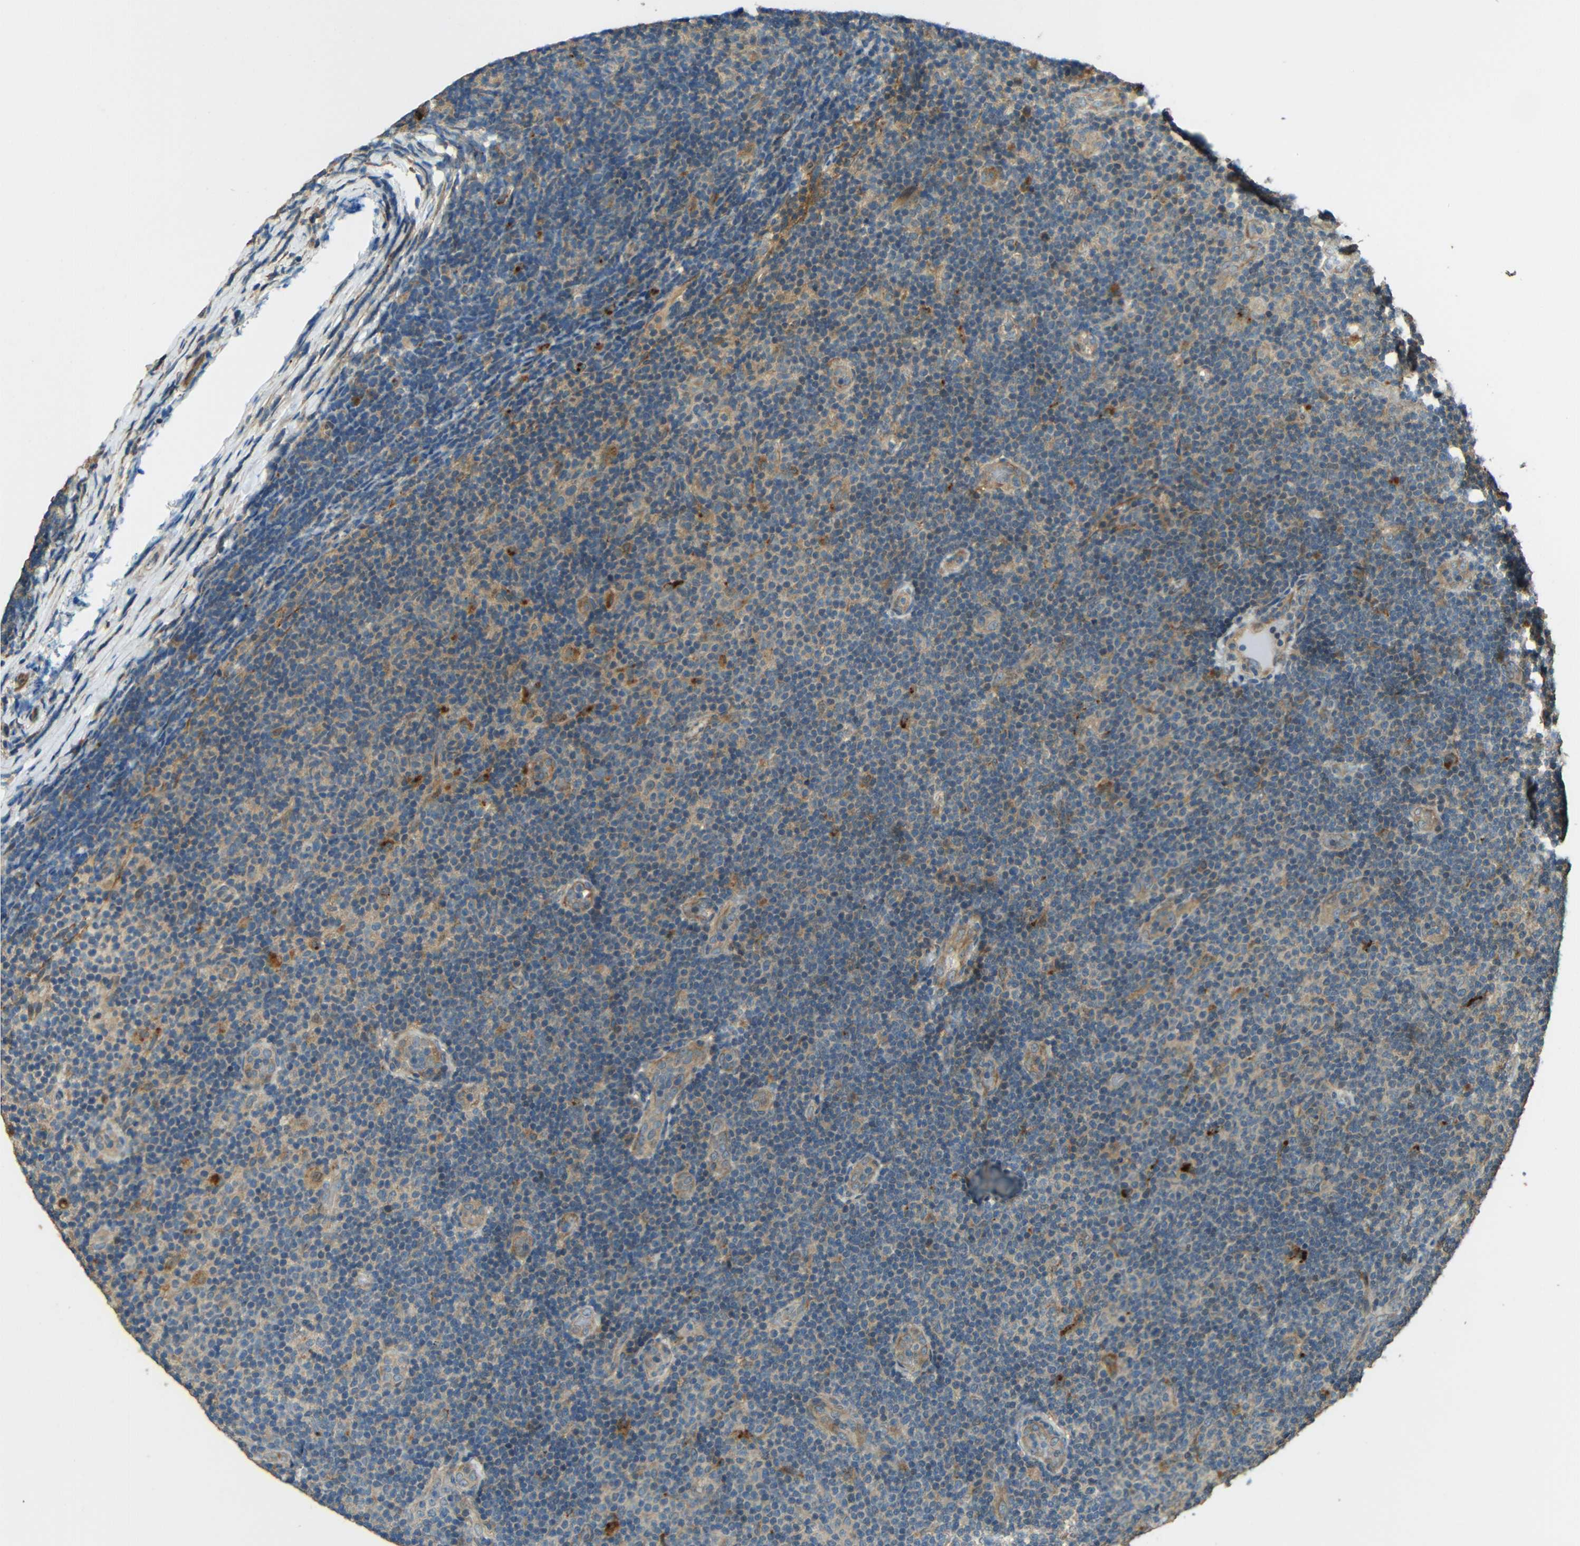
{"staining": {"intensity": "weak", "quantity": "25%-75%", "location": "cytoplasmic/membranous"}, "tissue": "lymphoma", "cell_type": "Tumor cells", "image_type": "cancer", "snomed": [{"axis": "morphology", "description": "Malignant lymphoma, non-Hodgkin's type, Low grade"}, {"axis": "topography", "description": "Lymph node"}], "caption": "Protein expression analysis of lymphoma reveals weak cytoplasmic/membranous positivity in about 25%-75% of tumor cells.", "gene": "ACACA", "patient": {"sex": "male", "age": 83}}